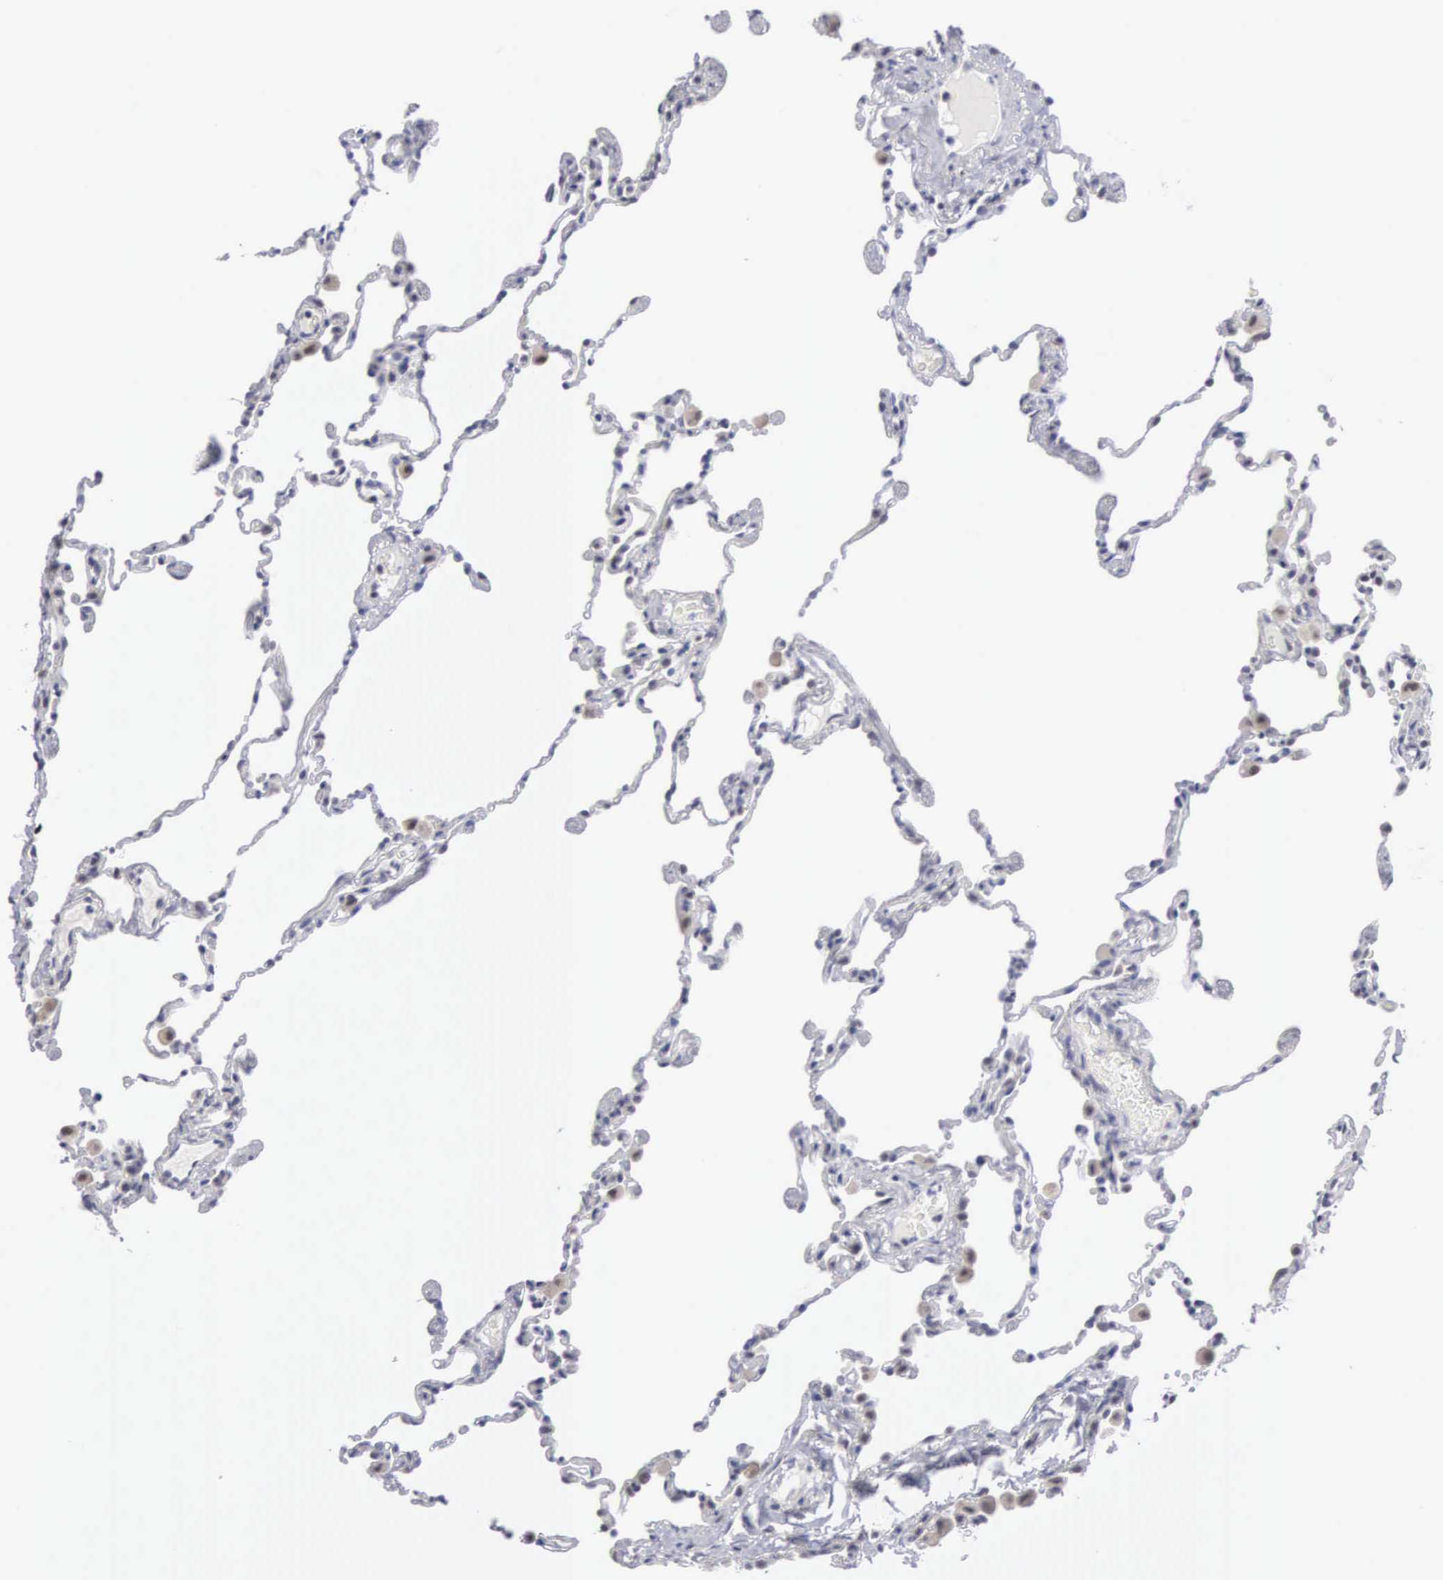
{"staining": {"intensity": "negative", "quantity": "none", "location": "none"}, "tissue": "lung", "cell_type": "Alveolar cells", "image_type": "normal", "snomed": [{"axis": "morphology", "description": "Normal tissue, NOS"}, {"axis": "topography", "description": "Lung"}], "caption": "Alveolar cells are negative for protein expression in normal human lung. (IHC, brightfield microscopy, high magnification).", "gene": "MNAT1", "patient": {"sex": "female", "age": 61}}